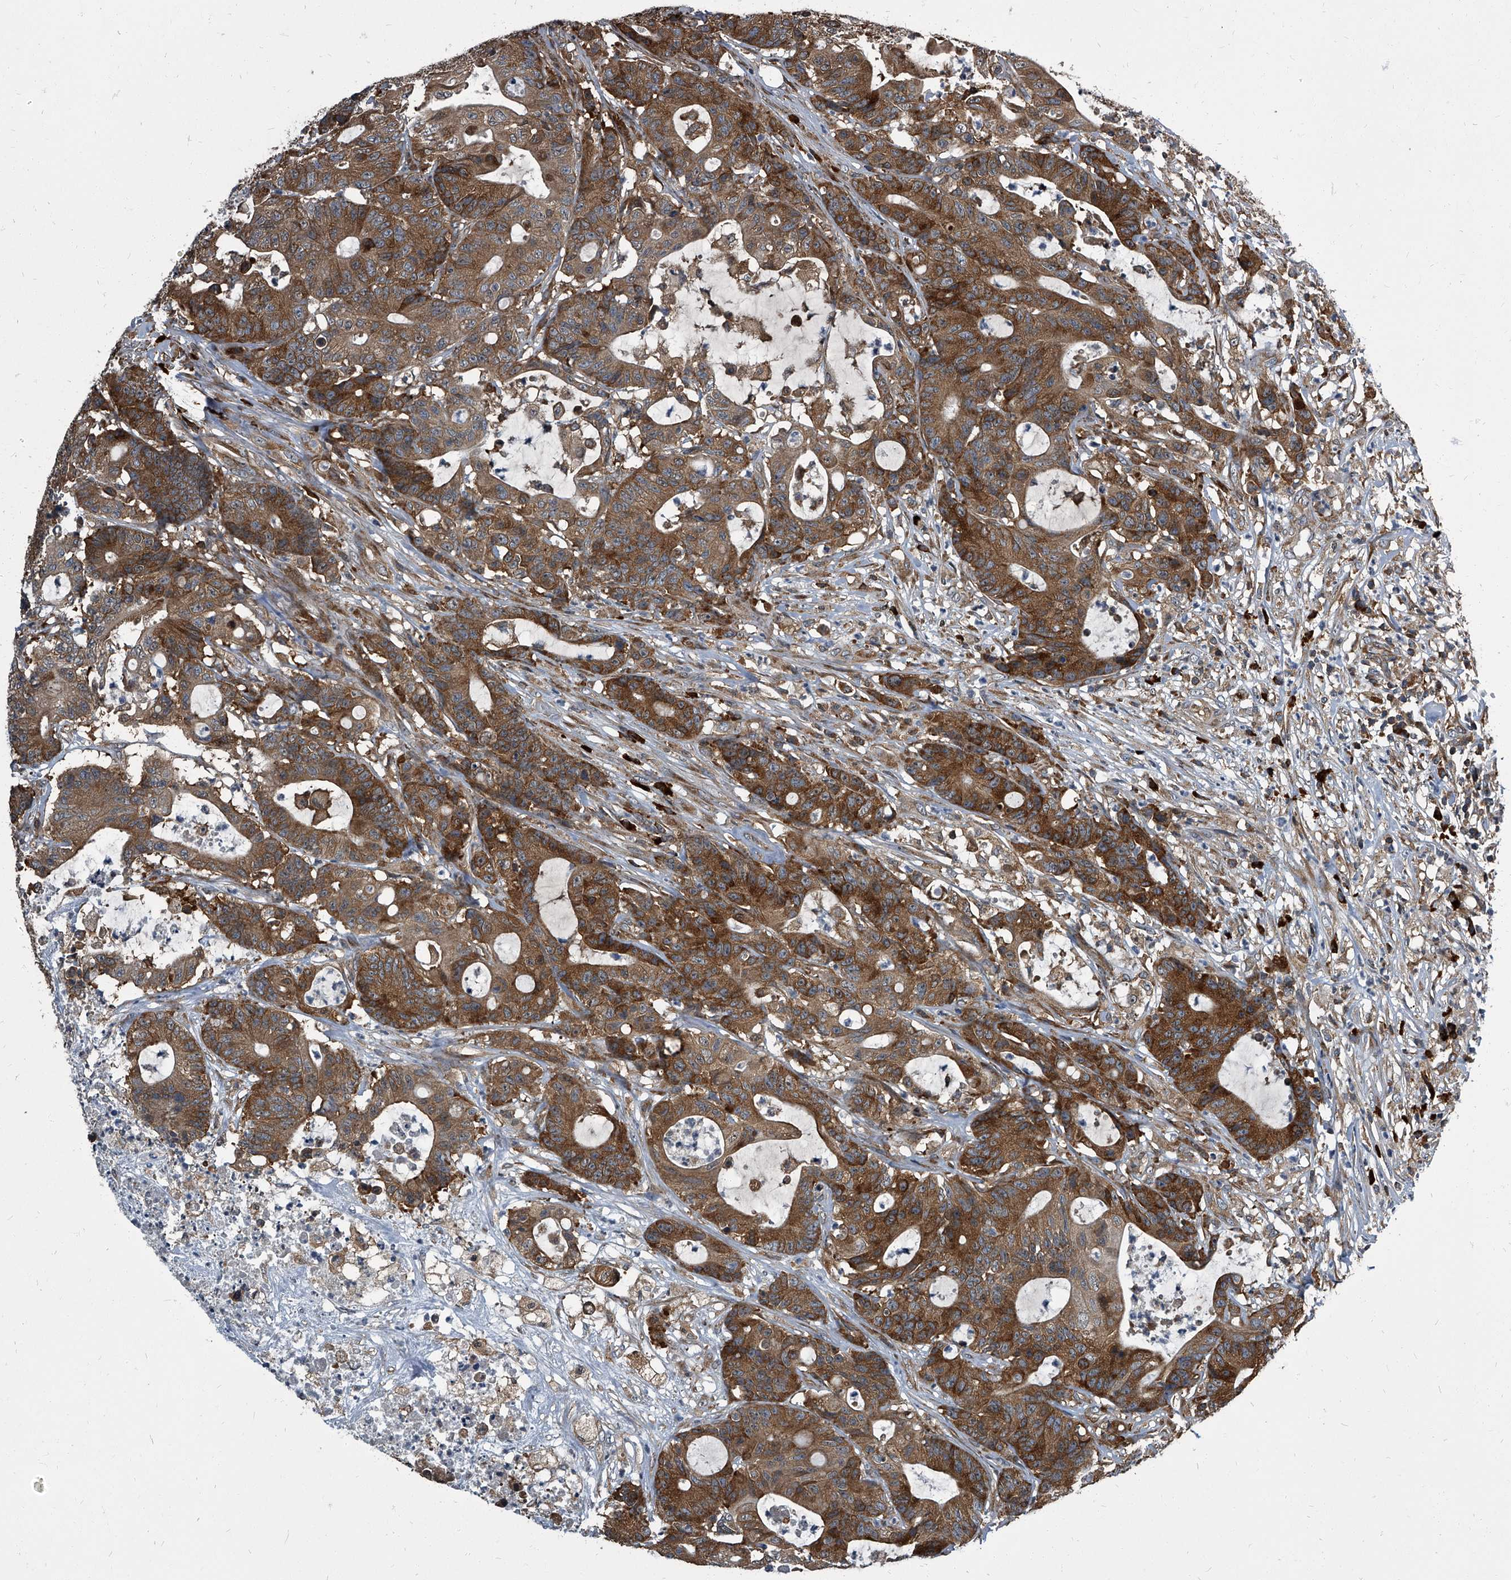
{"staining": {"intensity": "moderate", "quantity": ">75%", "location": "cytoplasmic/membranous"}, "tissue": "colorectal cancer", "cell_type": "Tumor cells", "image_type": "cancer", "snomed": [{"axis": "morphology", "description": "Adenocarcinoma, NOS"}, {"axis": "topography", "description": "Colon"}], "caption": "DAB (3,3'-diaminobenzidine) immunohistochemical staining of human adenocarcinoma (colorectal) displays moderate cytoplasmic/membranous protein expression in approximately >75% of tumor cells. Ihc stains the protein in brown and the nuclei are stained blue.", "gene": "CDV3", "patient": {"sex": "female", "age": 84}}